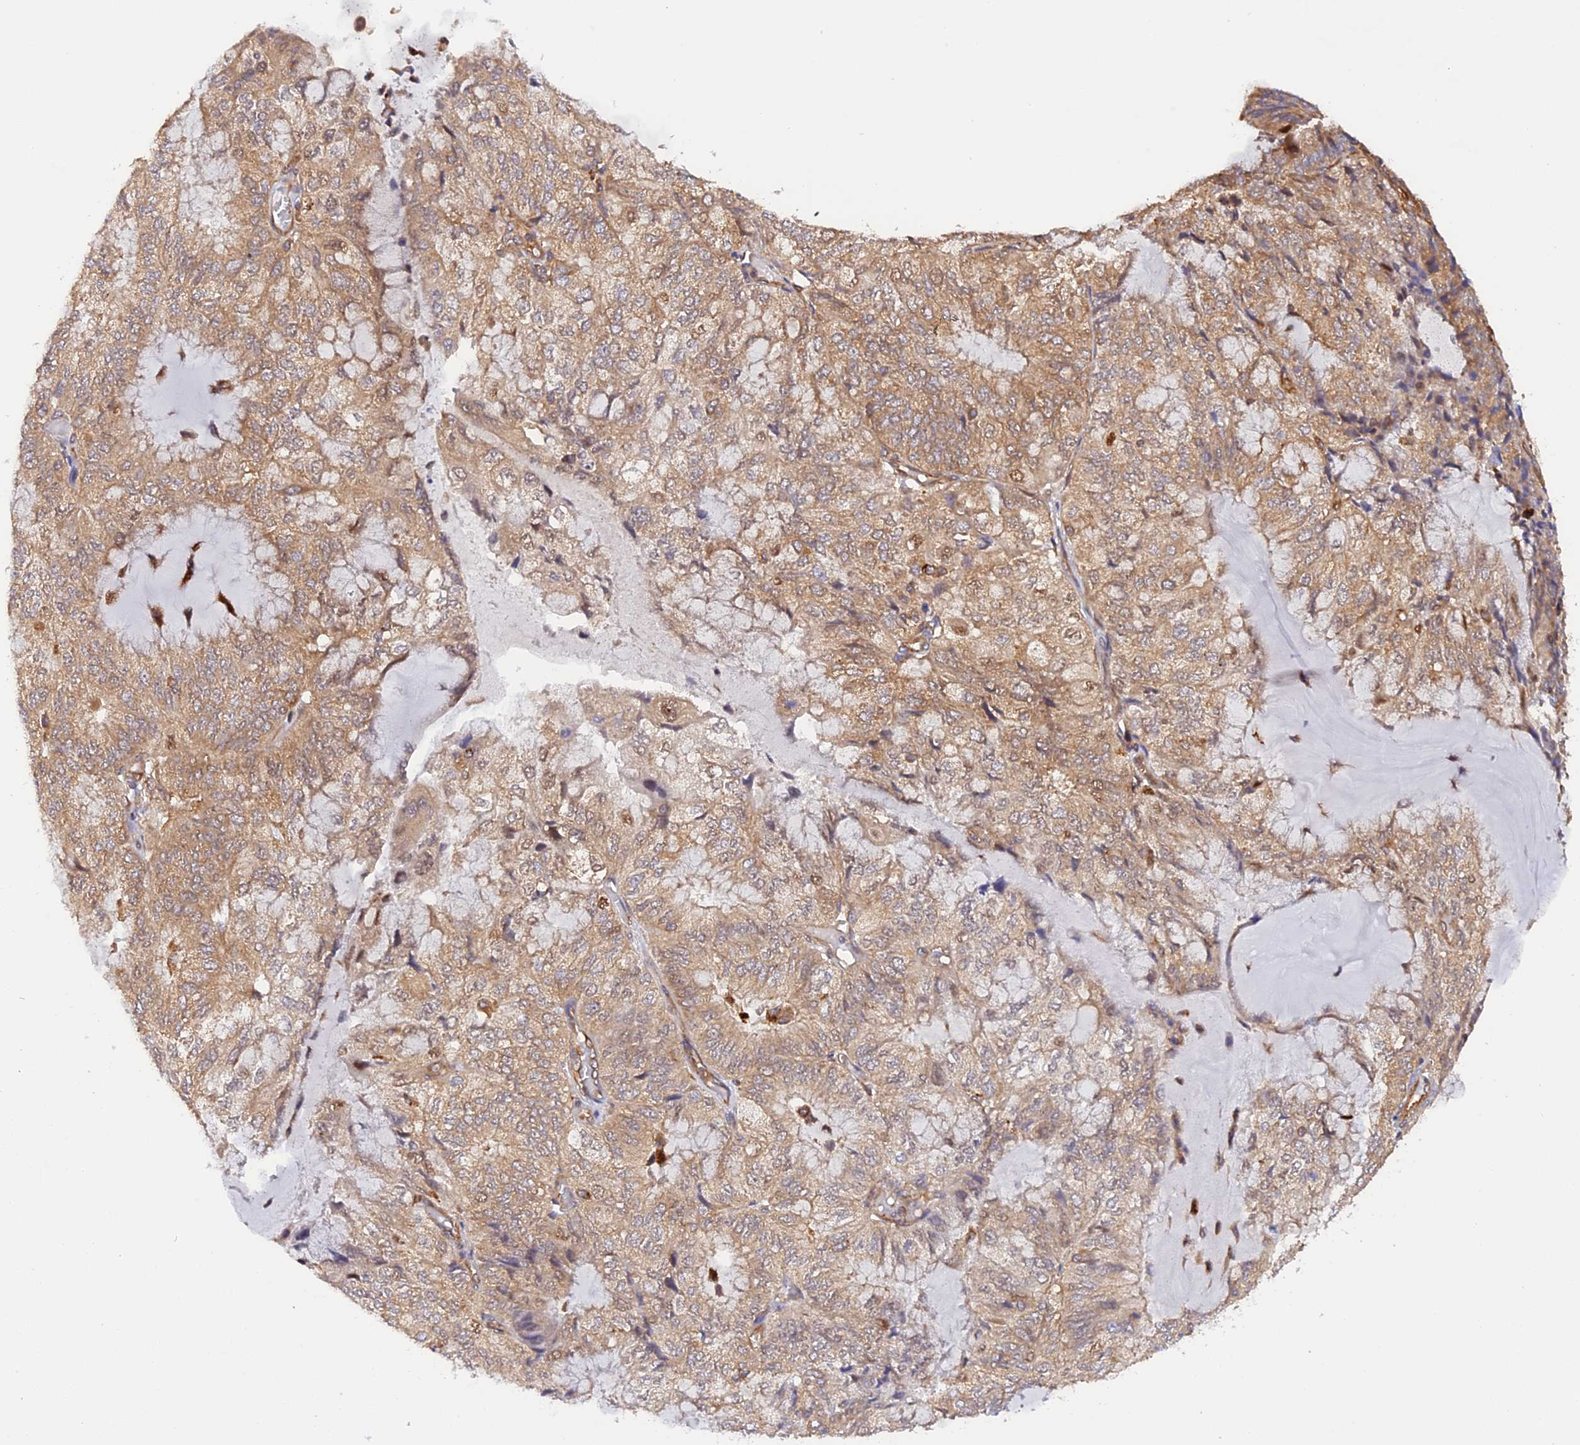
{"staining": {"intensity": "moderate", "quantity": "25%-75%", "location": "cytoplasmic/membranous"}, "tissue": "endometrial cancer", "cell_type": "Tumor cells", "image_type": "cancer", "snomed": [{"axis": "morphology", "description": "Adenocarcinoma, NOS"}, {"axis": "topography", "description": "Endometrium"}], "caption": "Immunohistochemical staining of endometrial cancer displays medium levels of moderate cytoplasmic/membranous expression in approximately 25%-75% of tumor cells.", "gene": "C5orf22", "patient": {"sex": "female", "age": 81}}